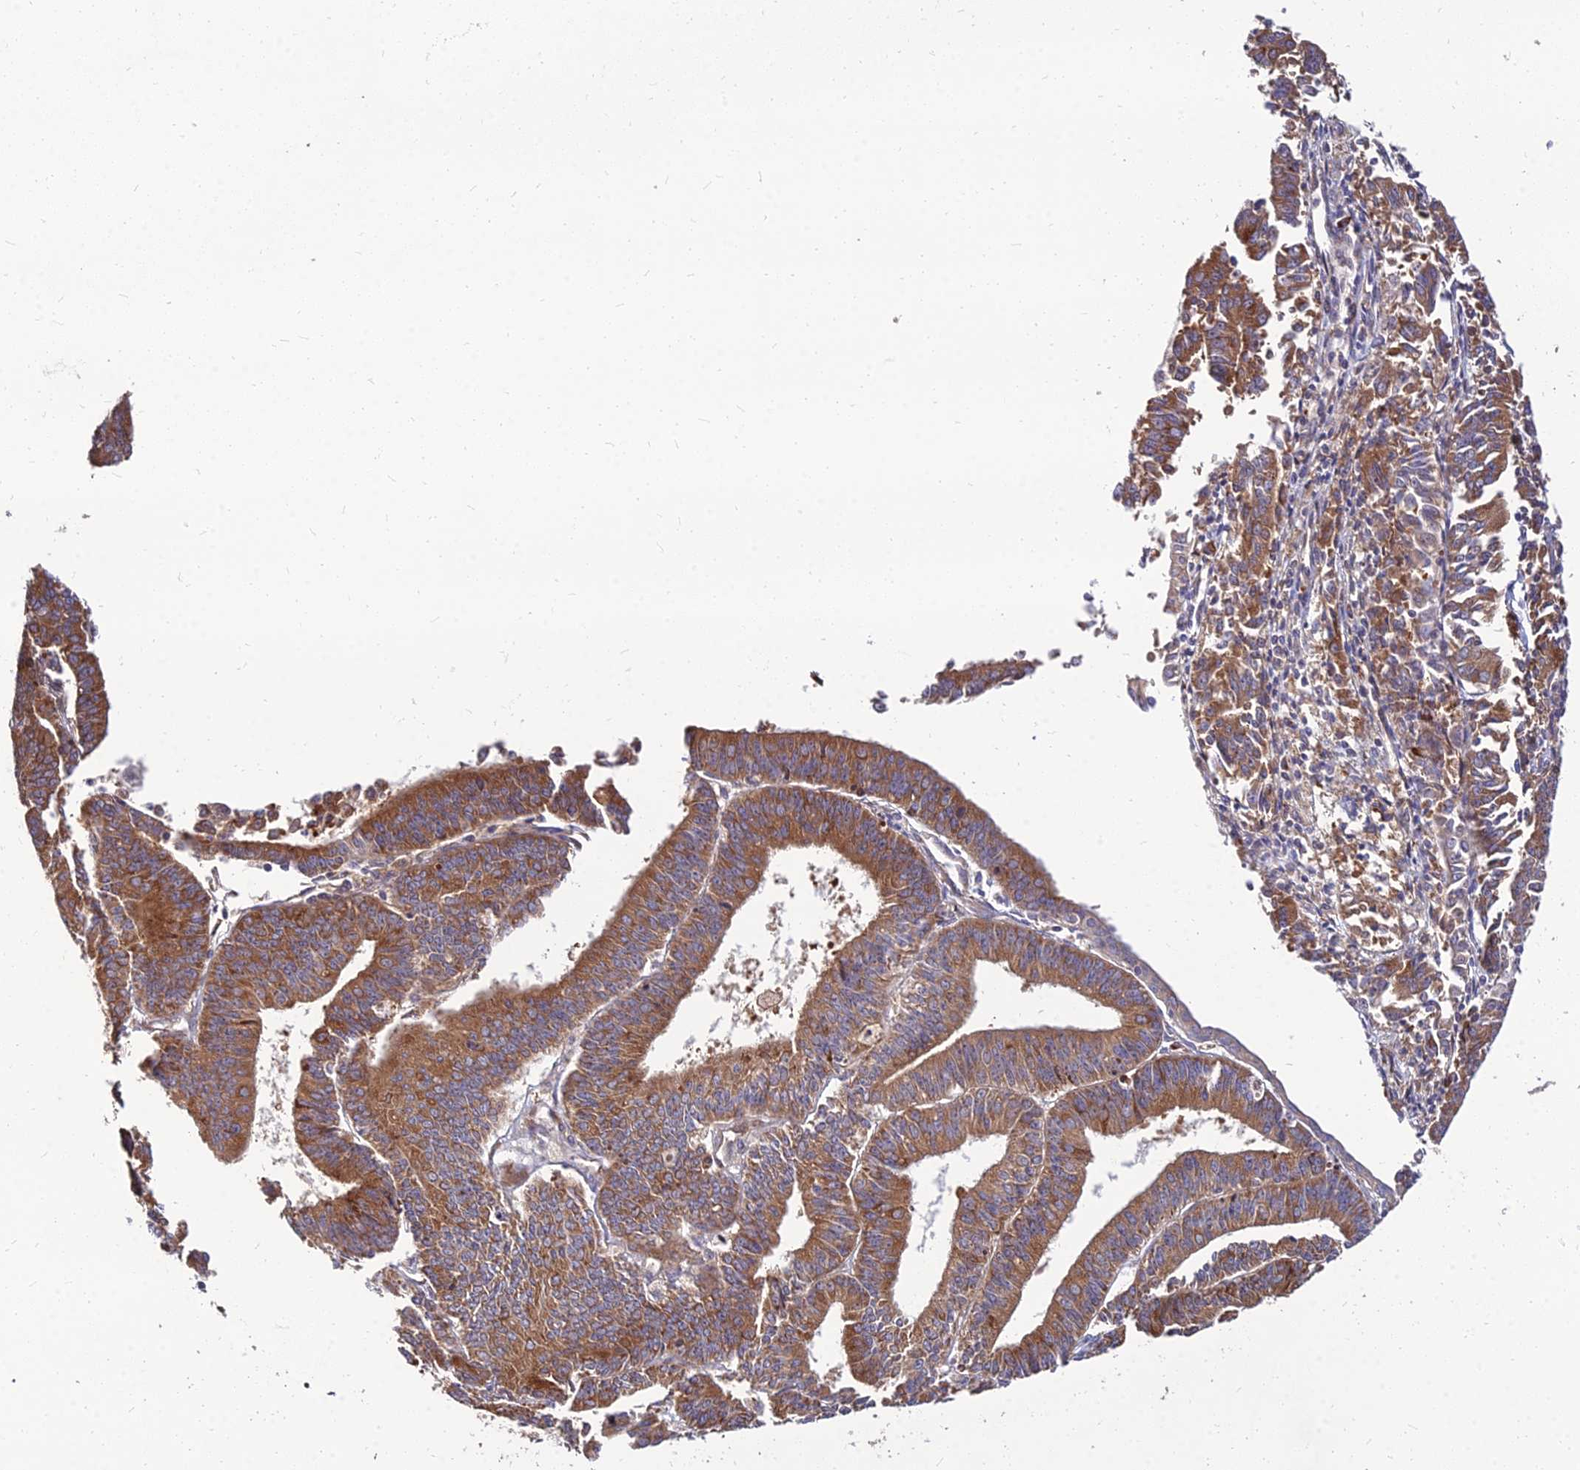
{"staining": {"intensity": "moderate", "quantity": ">75%", "location": "cytoplasmic/membranous"}, "tissue": "endometrial cancer", "cell_type": "Tumor cells", "image_type": "cancer", "snomed": [{"axis": "morphology", "description": "Adenocarcinoma, NOS"}, {"axis": "topography", "description": "Endometrium"}], "caption": "Human endometrial cancer stained with a brown dye shows moderate cytoplasmic/membranous positive staining in approximately >75% of tumor cells.", "gene": "CCT6B", "patient": {"sex": "female", "age": 73}}